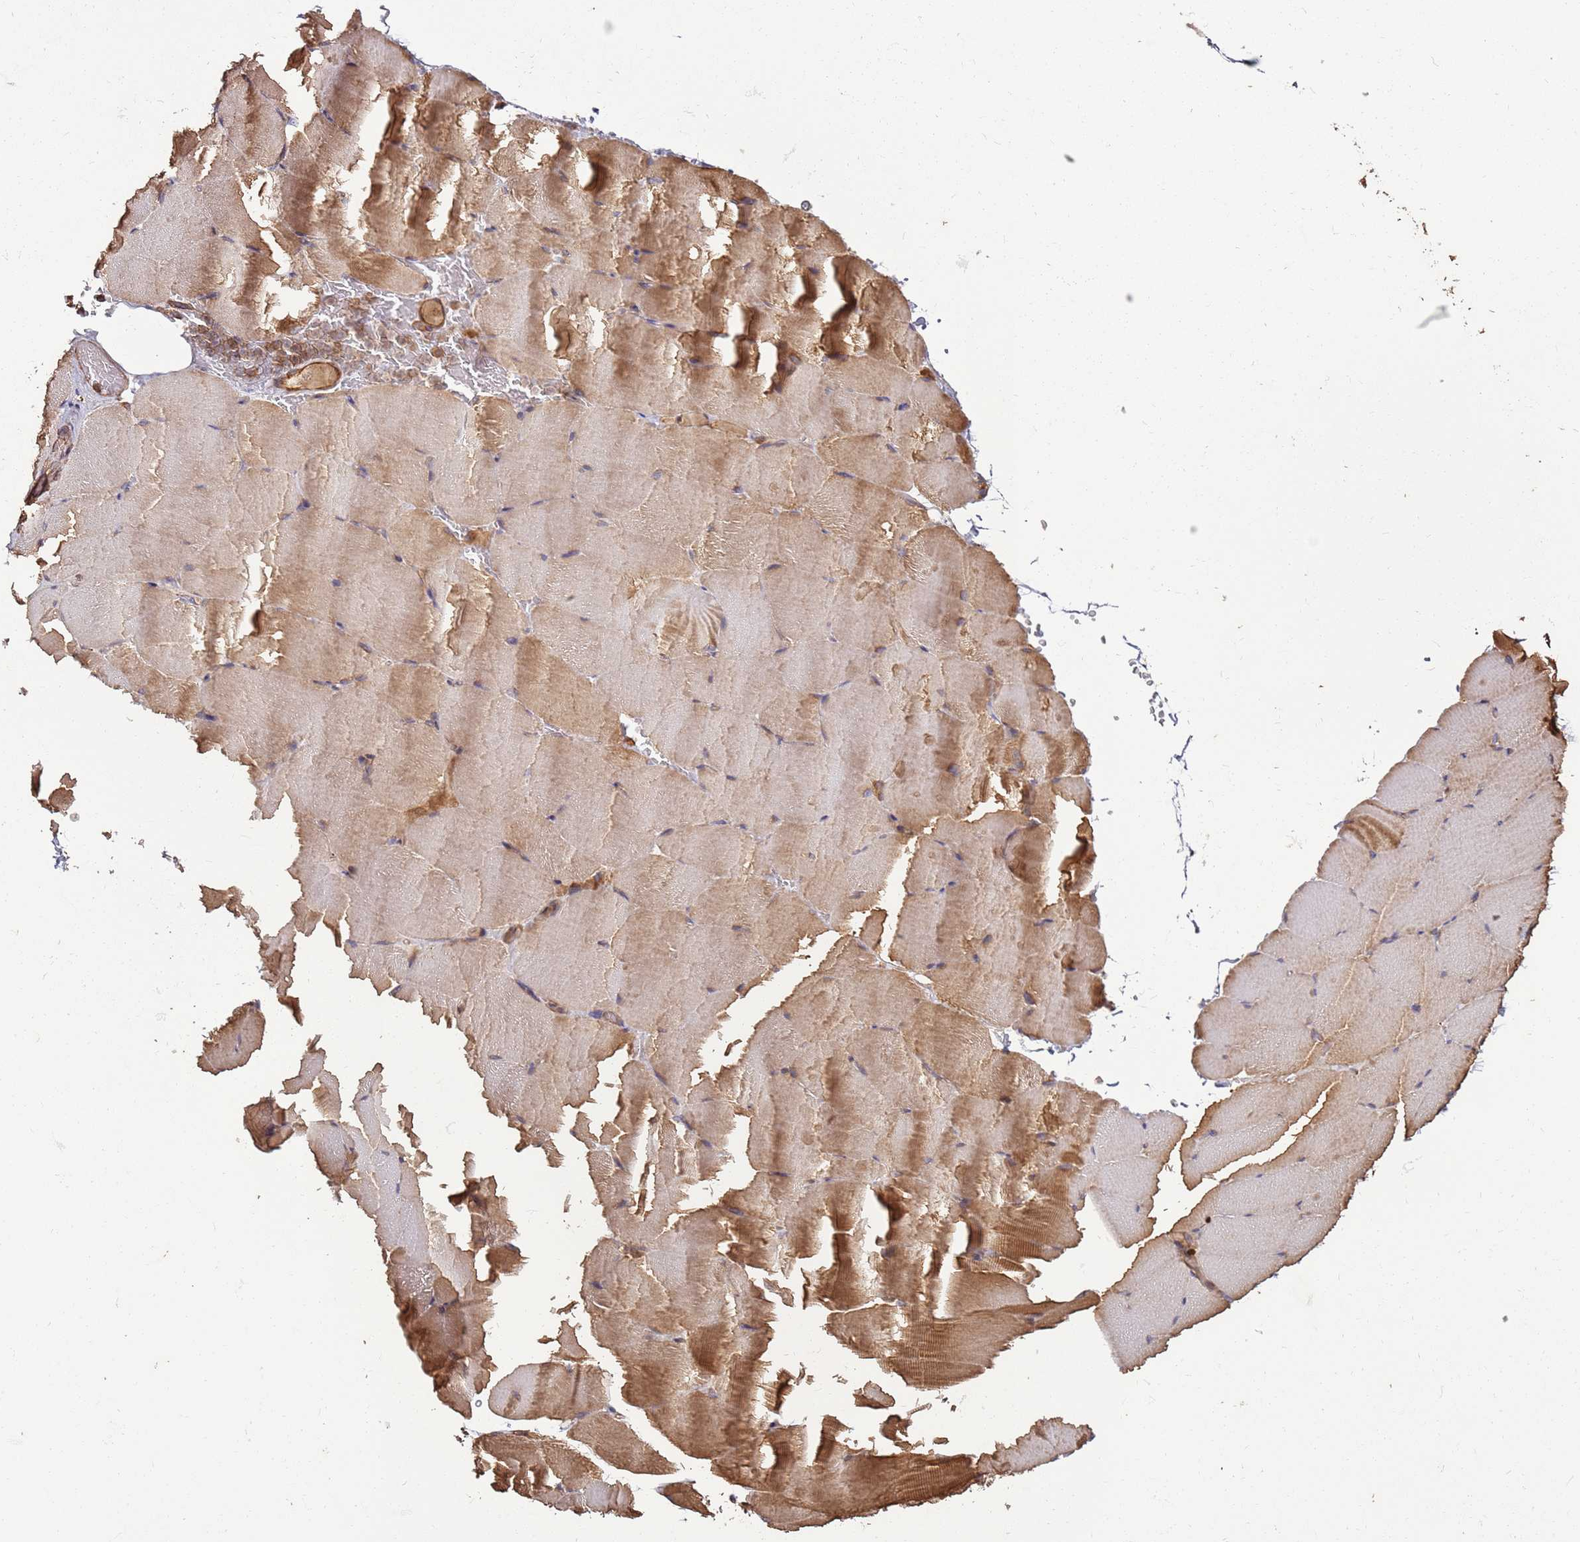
{"staining": {"intensity": "moderate", "quantity": "25%-75%", "location": "cytoplasmic/membranous"}, "tissue": "skeletal muscle", "cell_type": "Myocytes", "image_type": "normal", "snomed": [{"axis": "morphology", "description": "Normal tissue, NOS"}, {"axis": "topography", "description": "Skeletal muscle"}, {"axis": "topography", "description": "Parathyroid gland"}], "caption": "Benign skeletal muscle was stained to show a protein in brown. There is medium levels of moderate cytoplasmic/membranous positivity in about 25%-75% of myocytes.", "gene": "ACVR2A", "patient": {"sex": "female", "age": 37}}